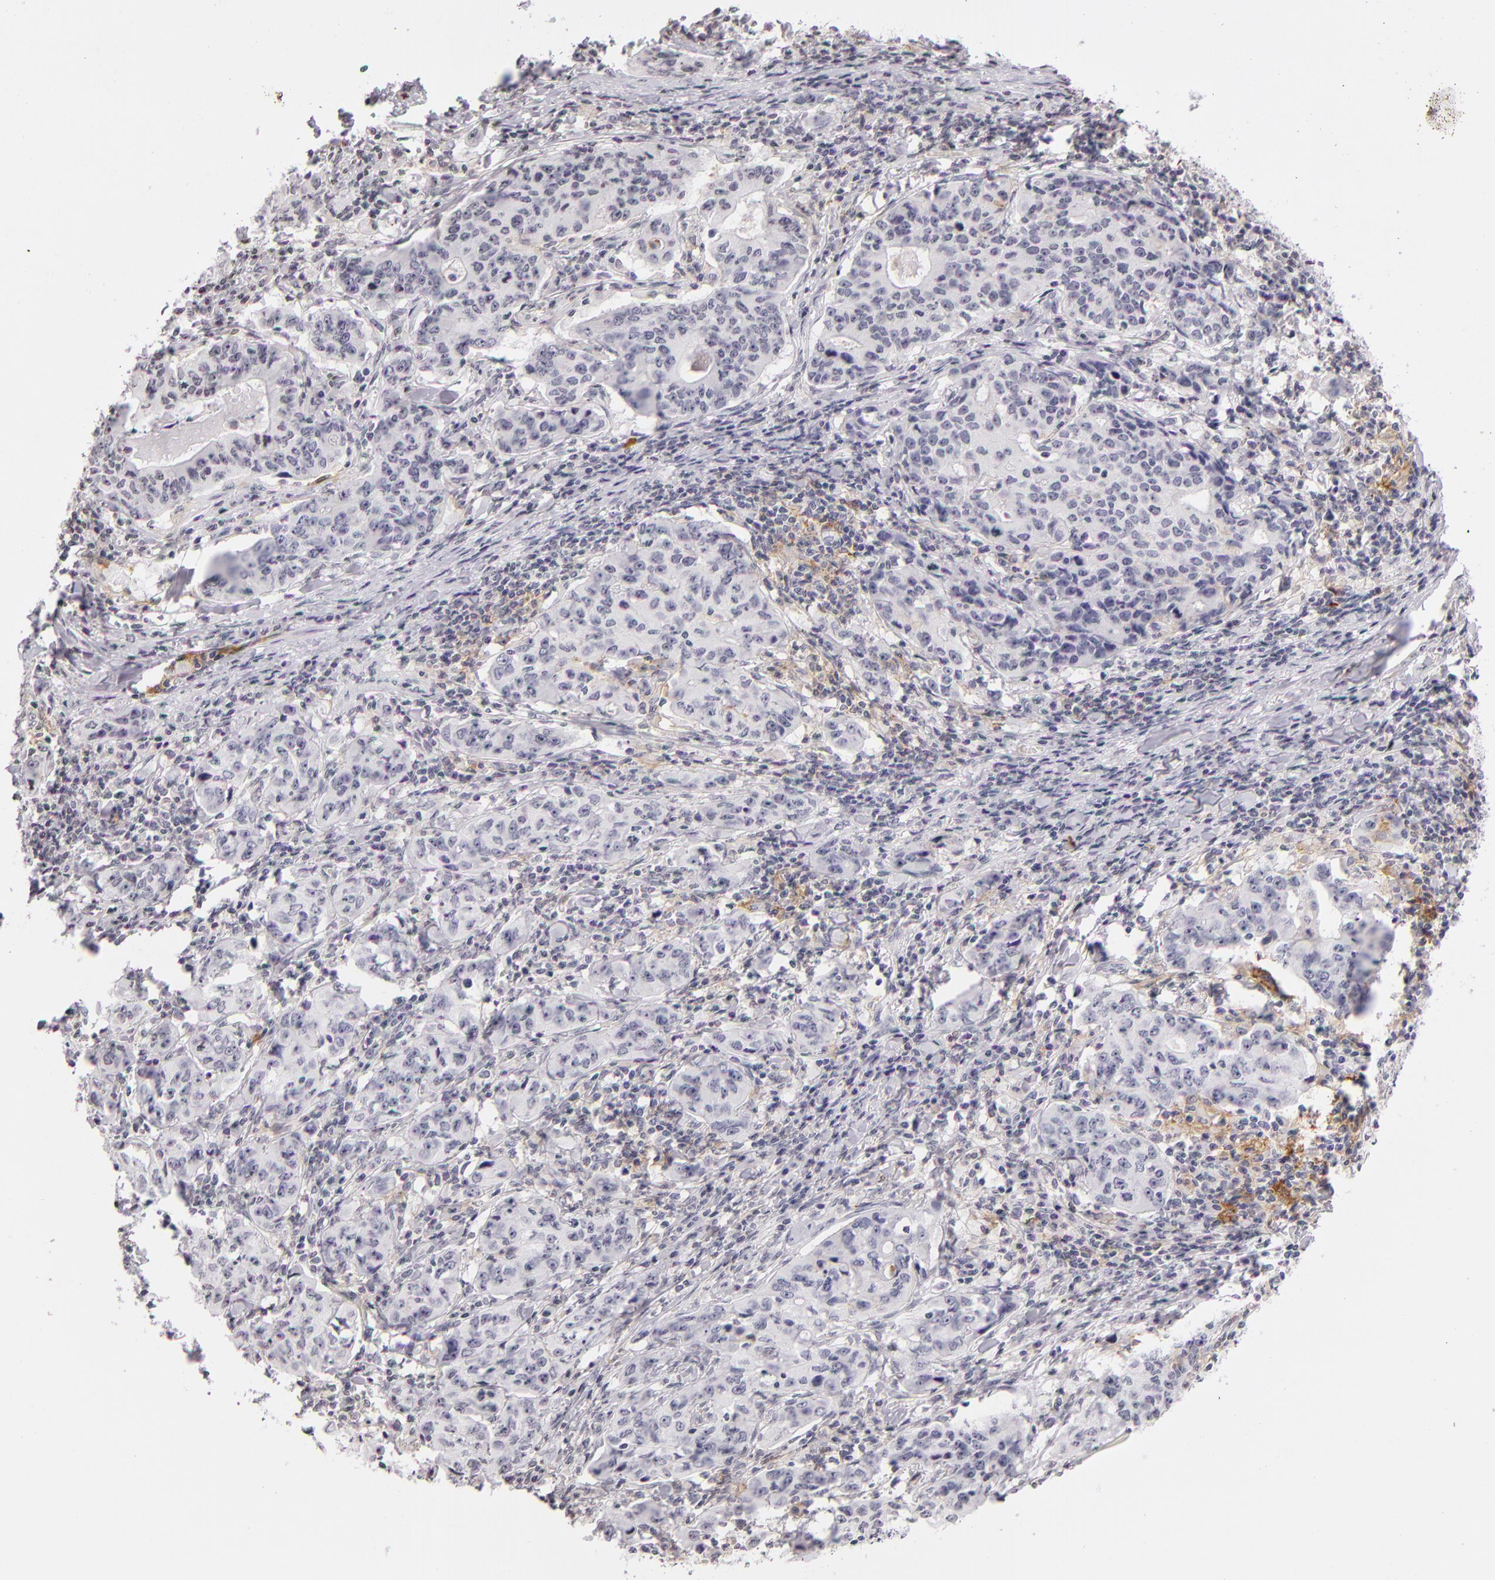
{"staining": {"intensity": "negative", "quantity": "none", "location": "none"}, "tissue": "stomach cancer", "cell_type": "Tumor cells", "image_type": "cancer", "snomed": [{"axis": "morphology", "description": "Adenocarcinoma, NOS"}, {"axis": "topography", "description": "Esophagus"}, {"axis": "topography", "description": "Stomach"}], "caption": "DAB immunohistochemical staining of adenocarcinoma (stomach) displays no significant positivity in tumor cells. Nuclei are stained in blue.", "gene": "CD40", "patient": {"sex": "male", "age": 74}}